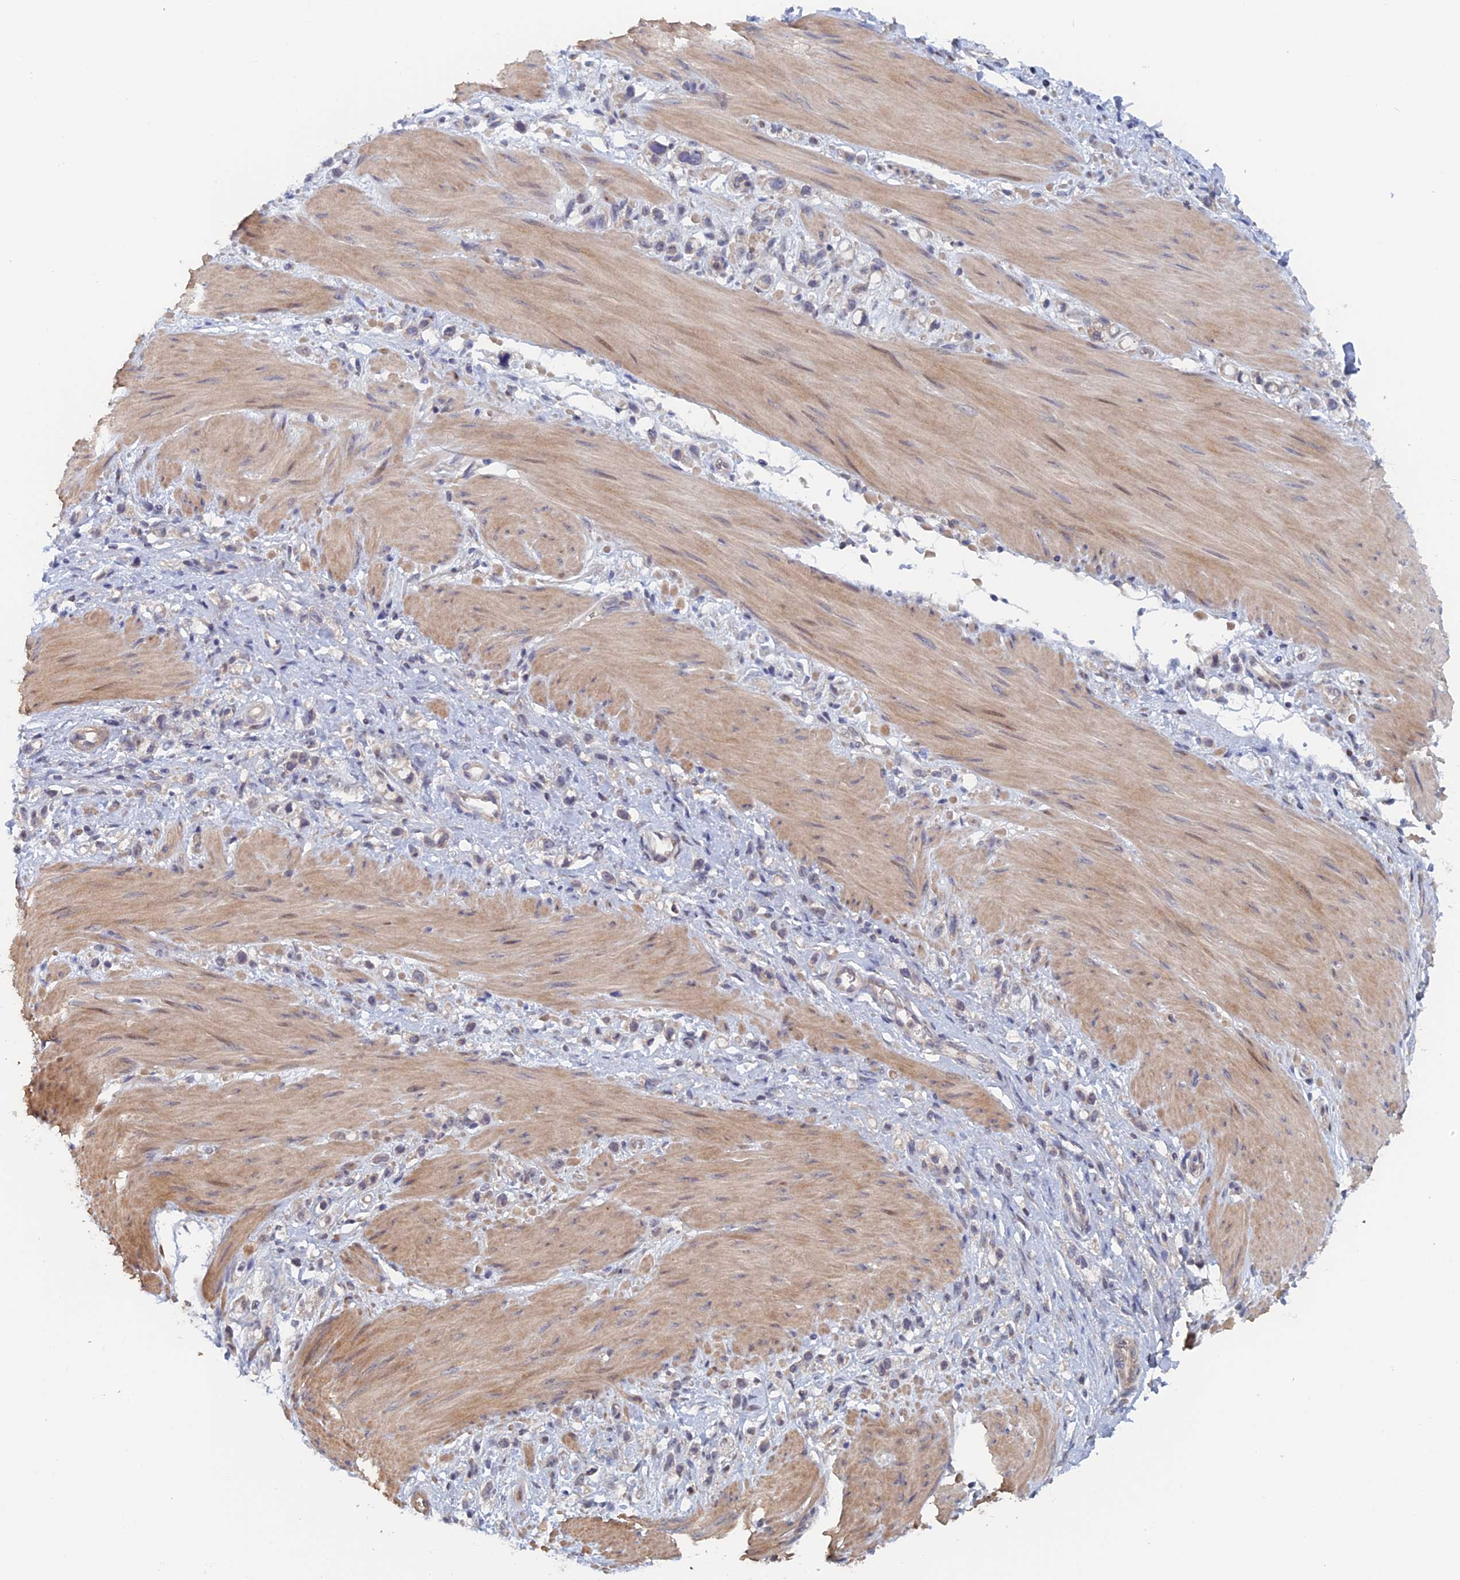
{"staining": {"intensity": "negative", "quantity": "none", "location": "none"}, "tissue": "stomach cancer", "cell_type": "Tumor cells", "image_type": "cancer", "snomed": [{"axis": "morphology", "description": "Adenocarcinoma, NOS"}, {"axis": "topography", "description": "Stomach"}], "caption": "Tumor cells are negative for protein expression in human stomach cancer.", "gene": "ELOVL6", "patient": {"sex": "female", "age": 65}}